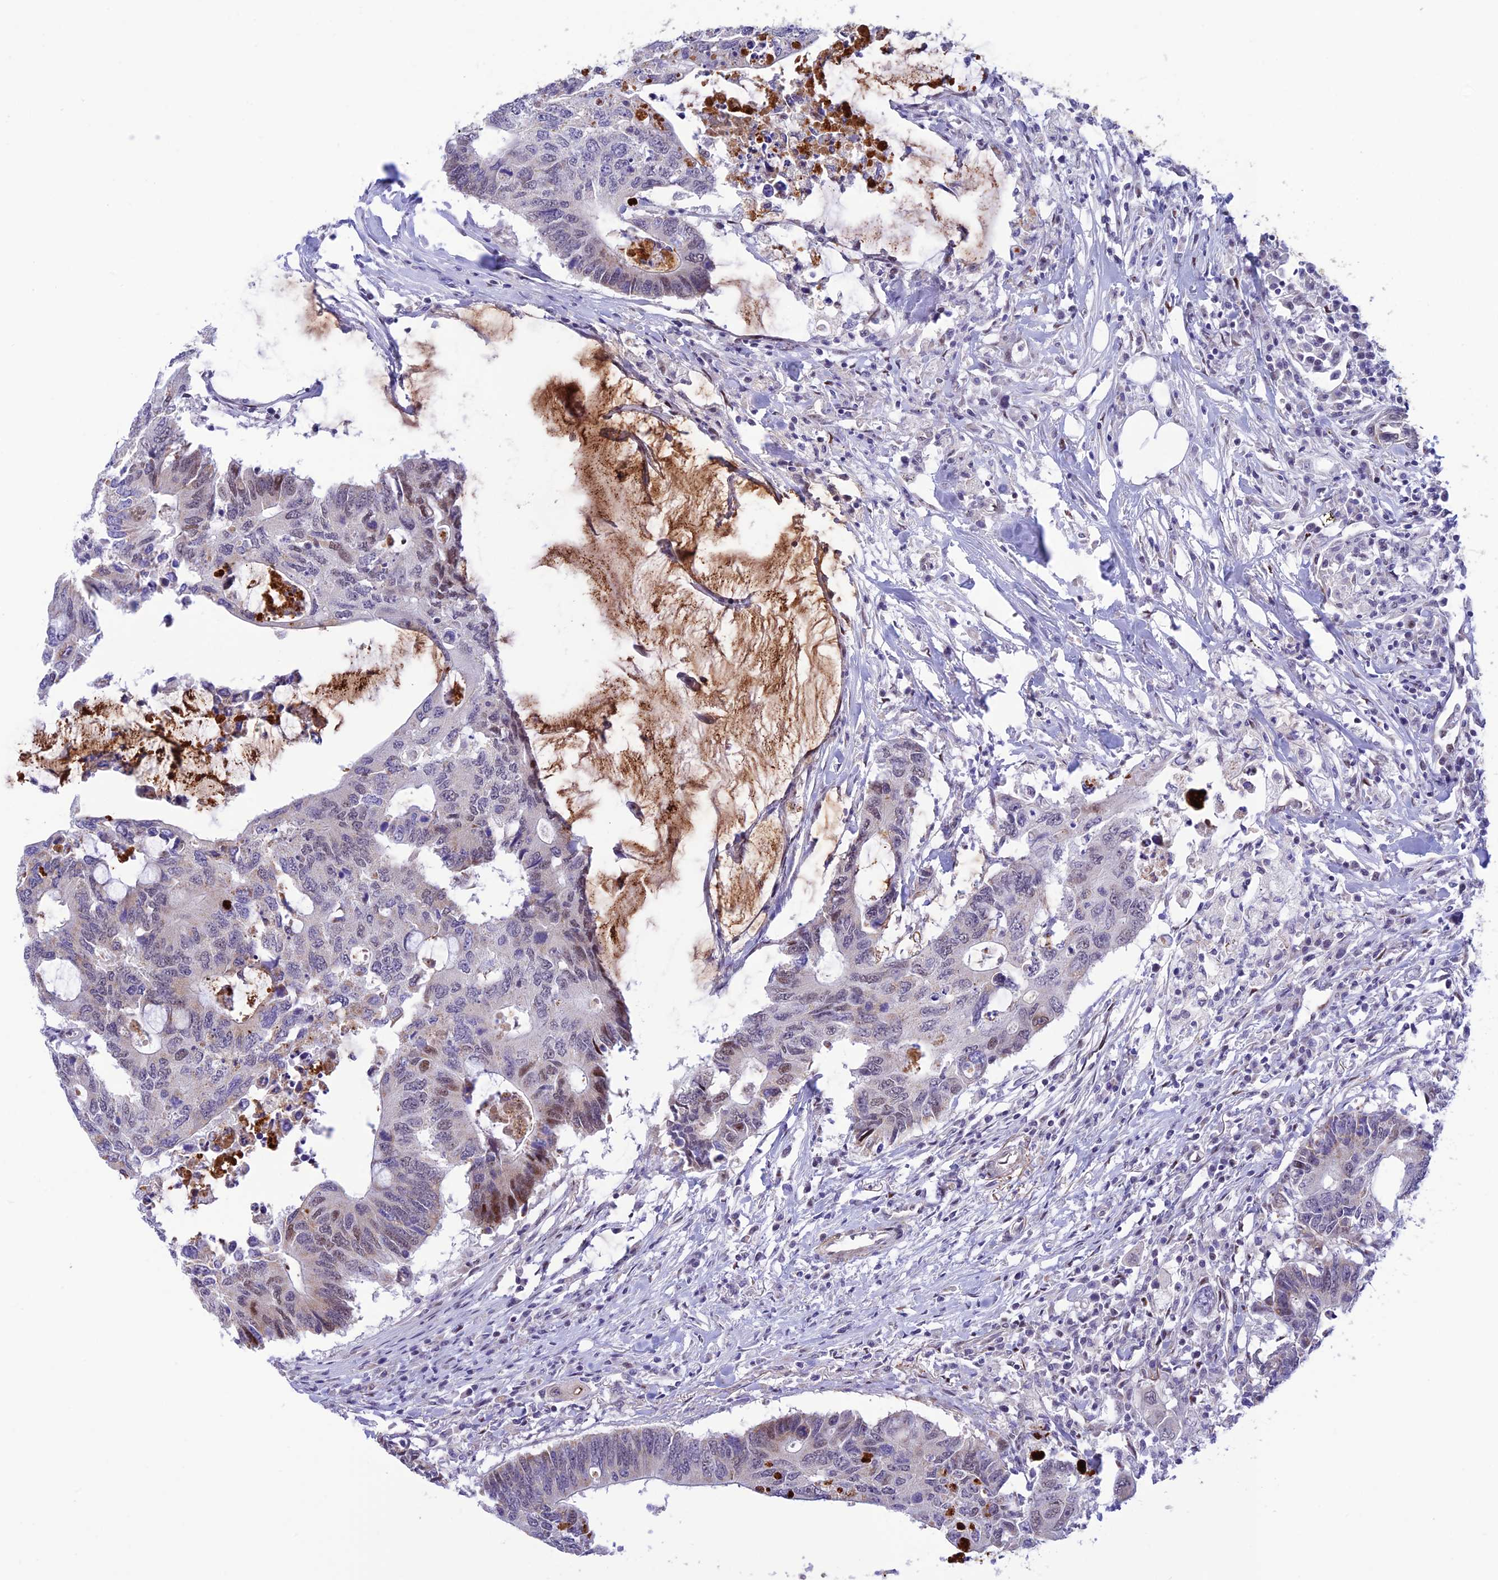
{"staining": {"intensity": "moderate", "quantity": "<25%", "location": "nuclear"}, "tissue": "colorectal cancer", "cell_type": "Tumor cells", "image_type": "cancer", "snomed": [{"axis": "morphology", "description": "Adenocarcinoma, NOS"}, {"axis": "topography", "description": "Colon"}], "caption": "Human colorectal adenocarcinoma stained with a protein marker shows moderate staining in tumor cells.", "gene": "WDR55", "patient": {"sex": "male", "age": 71}}